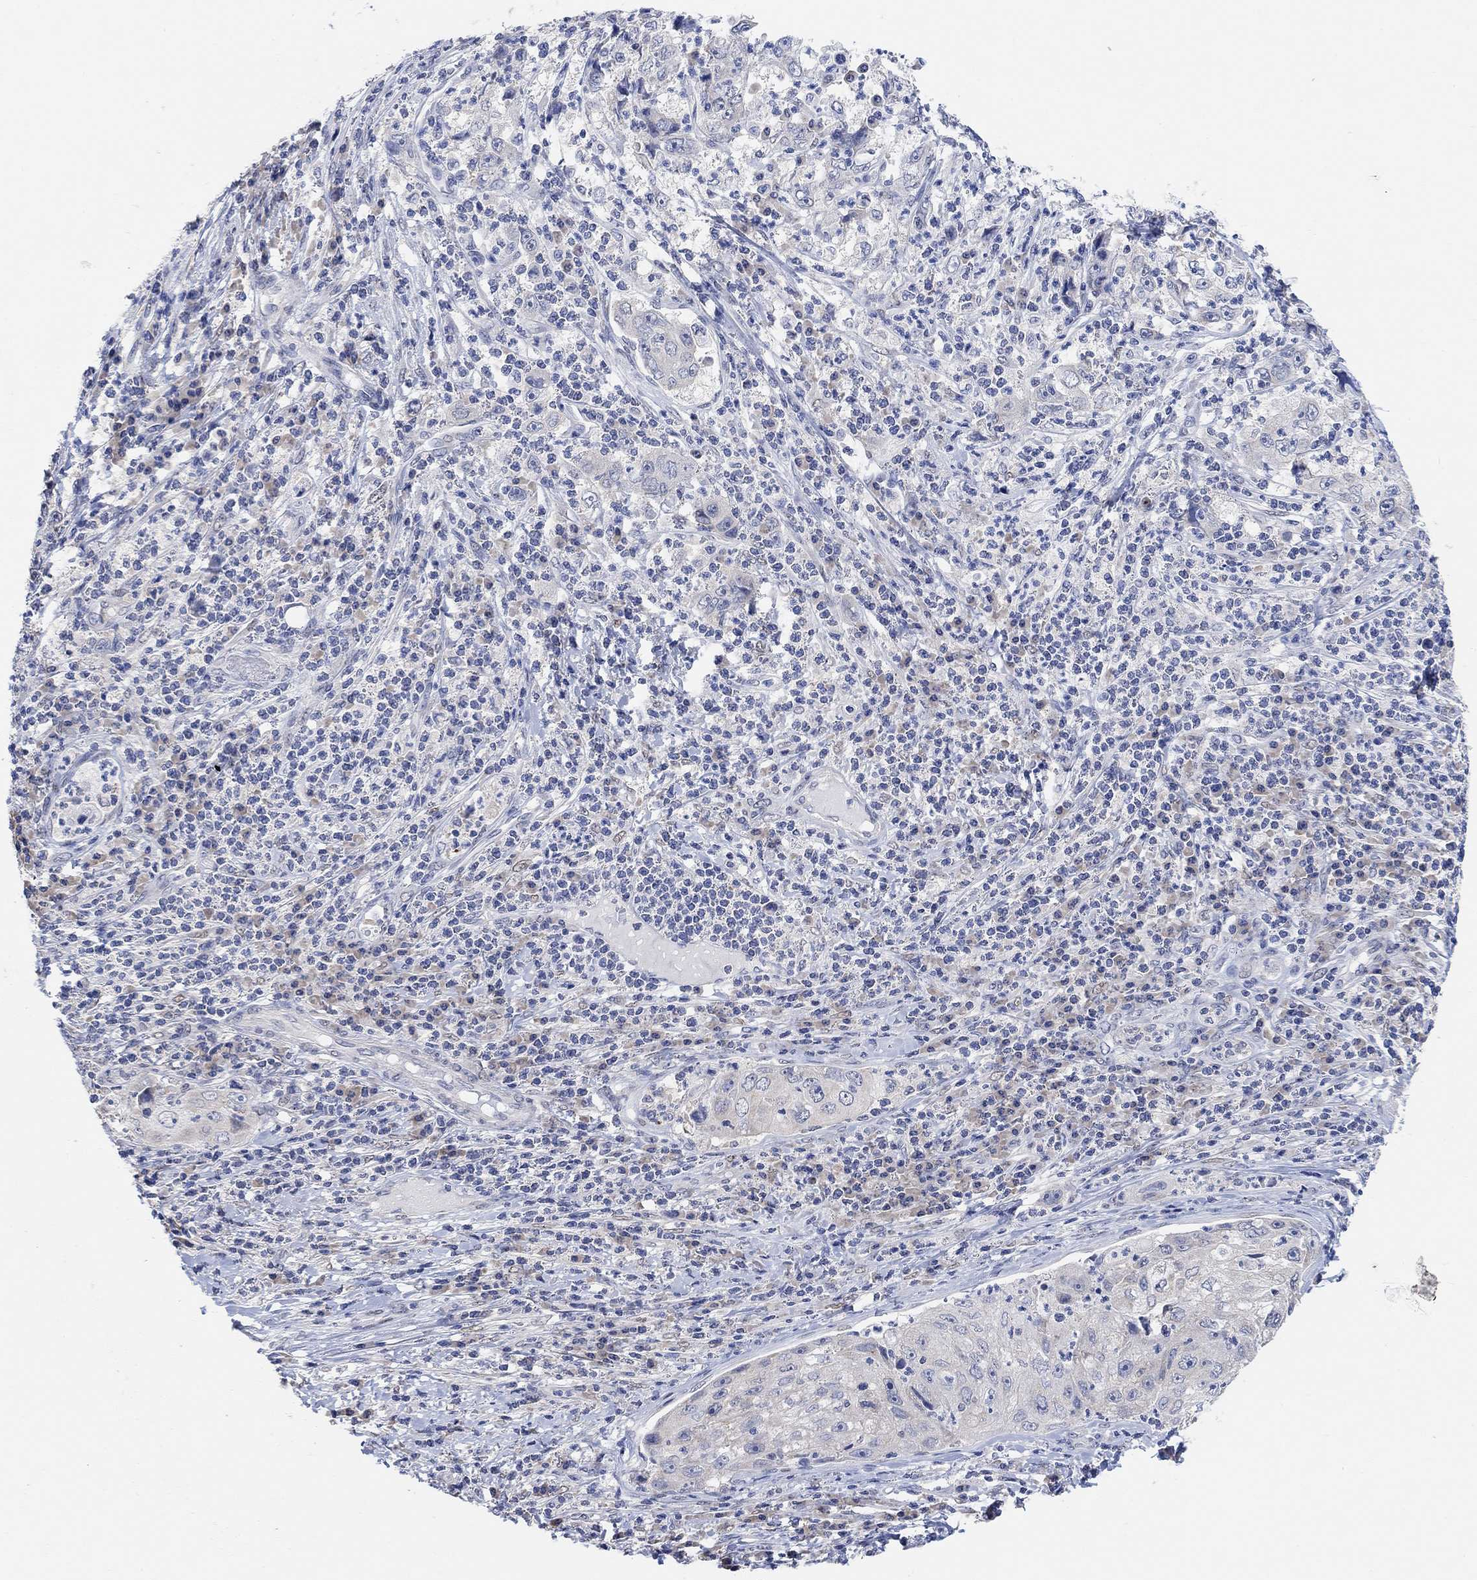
{"staining": {"intensity": "negative", "quantity": "none", "location": "none"}, "tissue": "cervical cancer", "cell_type": "Tumor cells", "image_type": "cancer", "snomed": [{"axis": "morphology", "description": "Squamous cell carcinoma, NOS"}, {"axis": "topography", "description": "Cervix"}], "caption": "Immunohistochemistry histopathology image of human cervical cancer (squamous cell carcinoma) stained for a protein (brown), which exhibits no expression in tumor cells.", "gene": "RIMS1", "patient": {"sex": "female", "age": 36}}